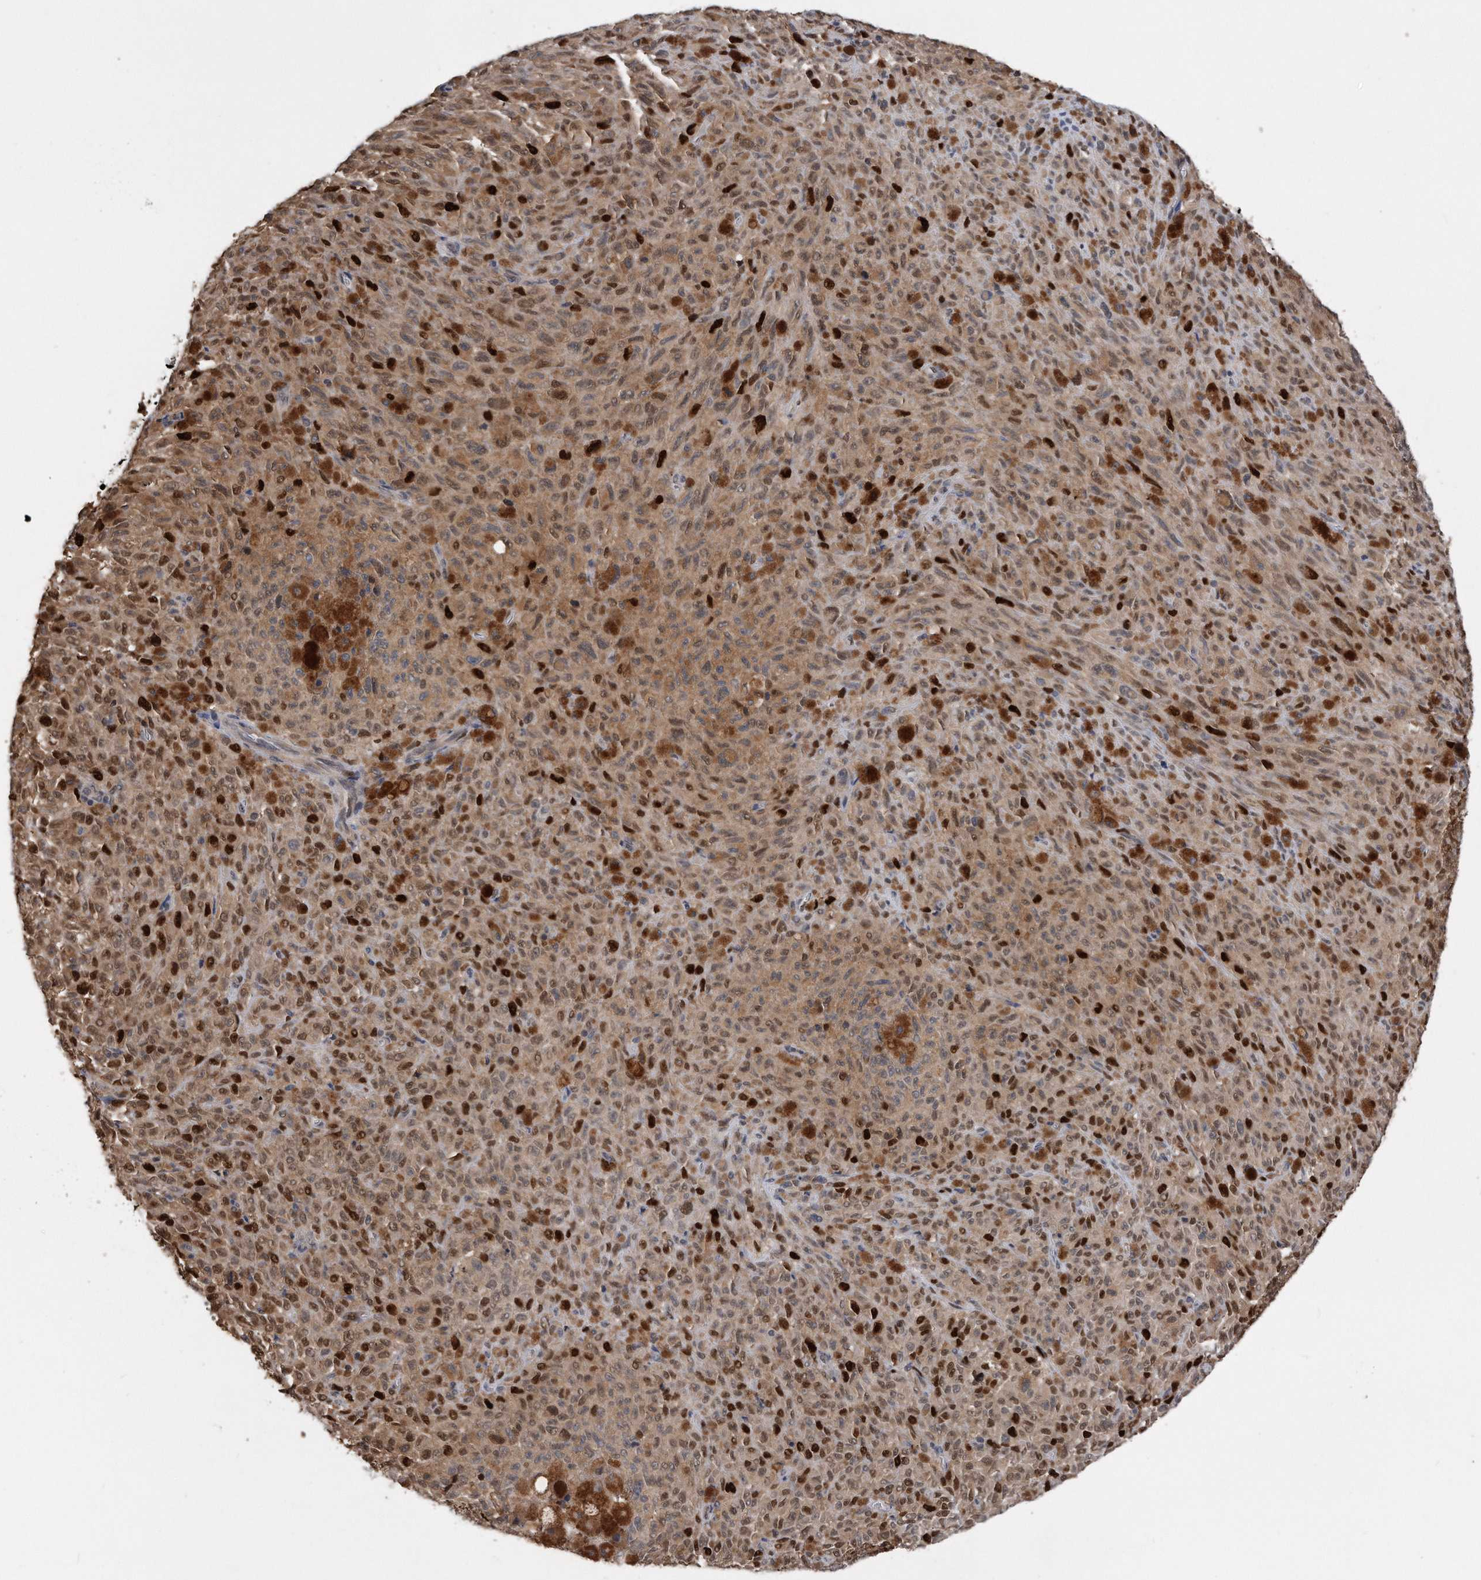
{"staining": {"intensity": "strong", "quantity": "25%-75%", "location": "nuclear"}, "tissue": "melanoma", "cell_type": "Tumor cells", "image_type": "cancer", "snomed": [{"axis": "morphology", "description": "Malignant melanoma, NOS"}, {"axis": "topography", "description": "Skin"}], "caption": "The histopathology image shows a brown stain indicating the presence of a protein in the nuclear of tumor cells in melanoma. Using DAB (3,3'-diaminobenzidine) (brown) and hematoxylin (blue) stains, captured at high magnification using brightfield microscopy.", "gene": "PCNA", "patient": {"sex": "female", "age": 82}}